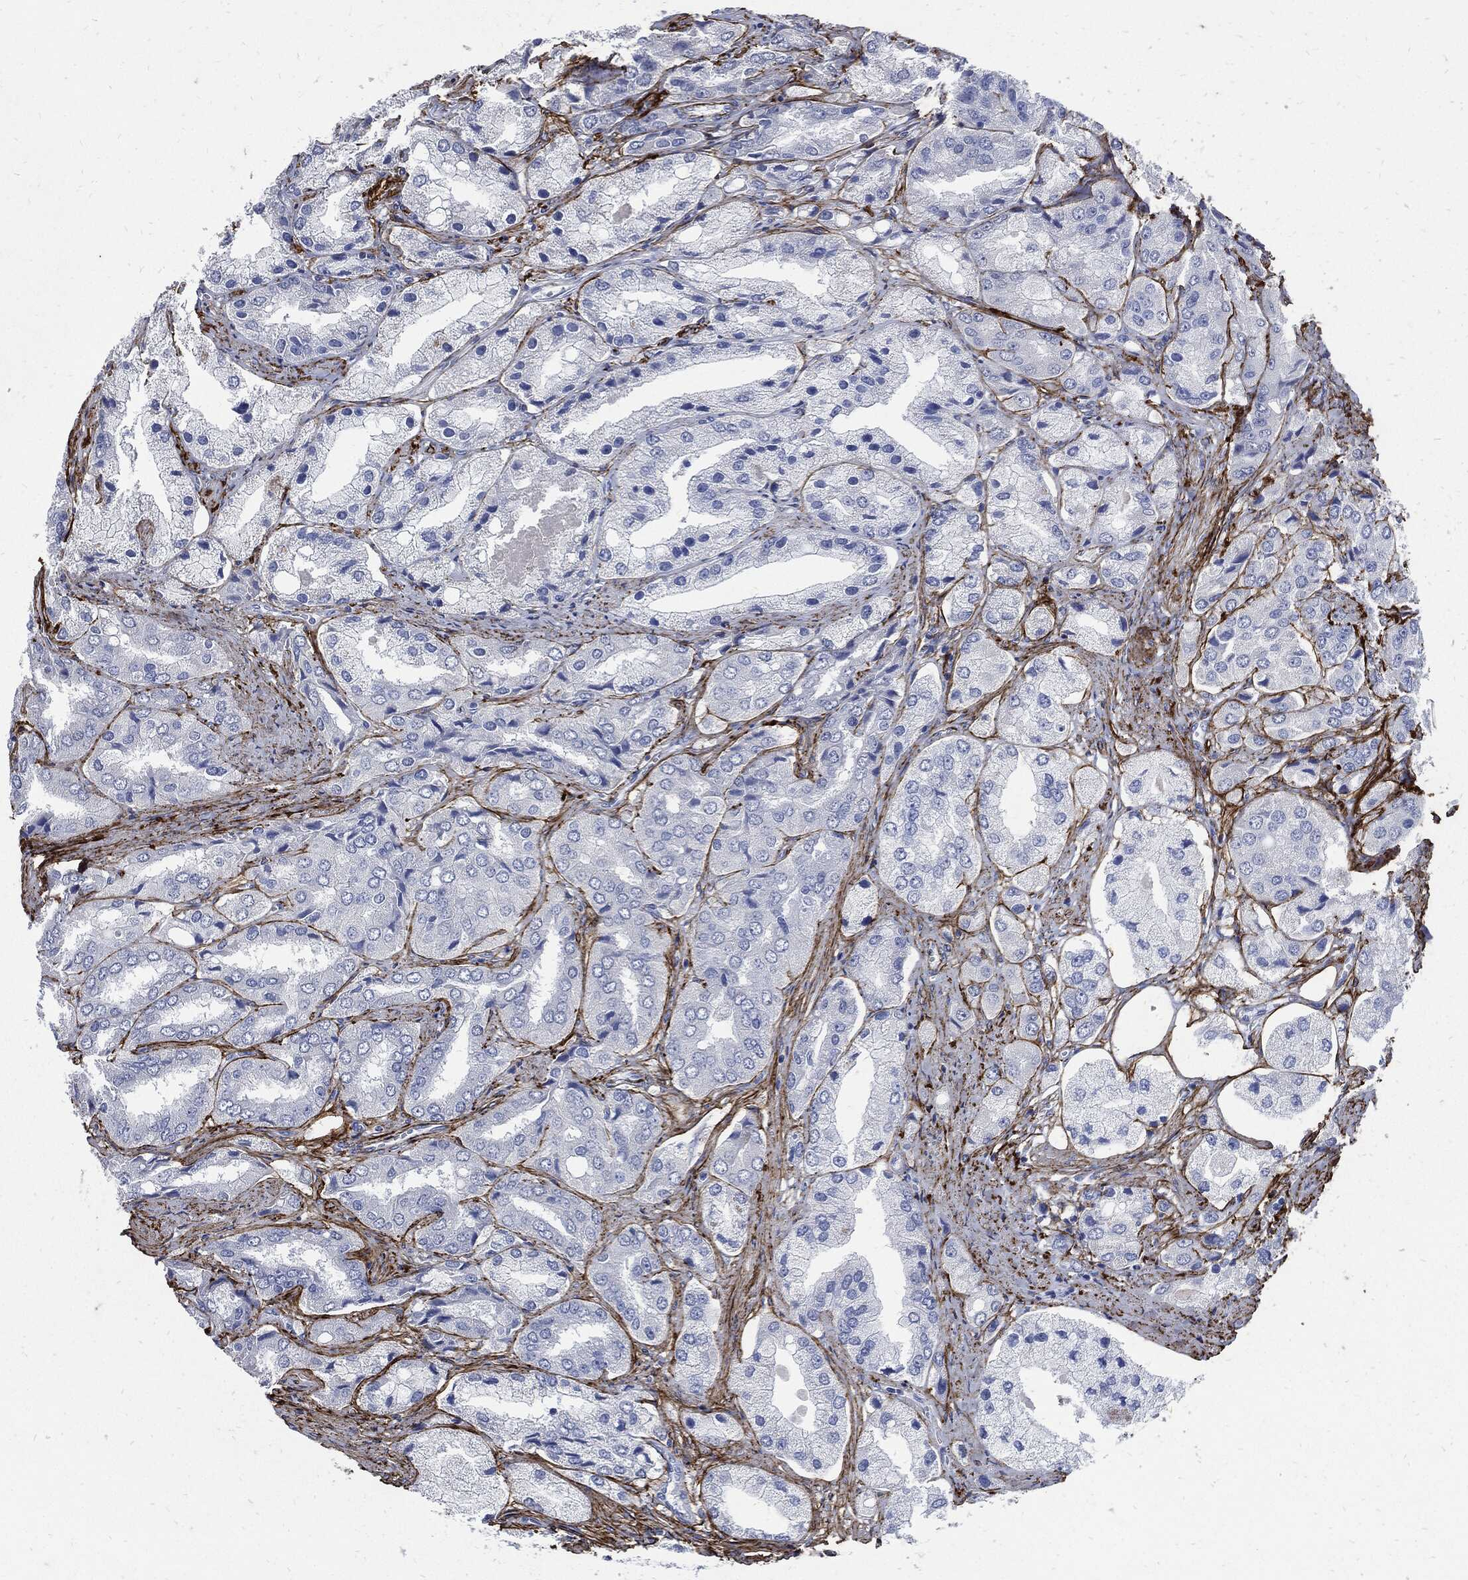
{"staining": {"intensity": "negative", "quantity": "none", "location": "none"}, "tissue": "prostate cancer", "cell_type": "Tumor cells", "image_type": "cancer", "snomed": [{"axis": "morphology", "description": "Adenocarcinoma, Low grade"}, {"axis": "topography", "description": "Prostate"}], "caption": "A micrograph of prostate cancer stained for a protein demonstrates no brown staining in tumor cells.", "gene": "FBN1", "patient": {"sex": "male", "age": 69}}